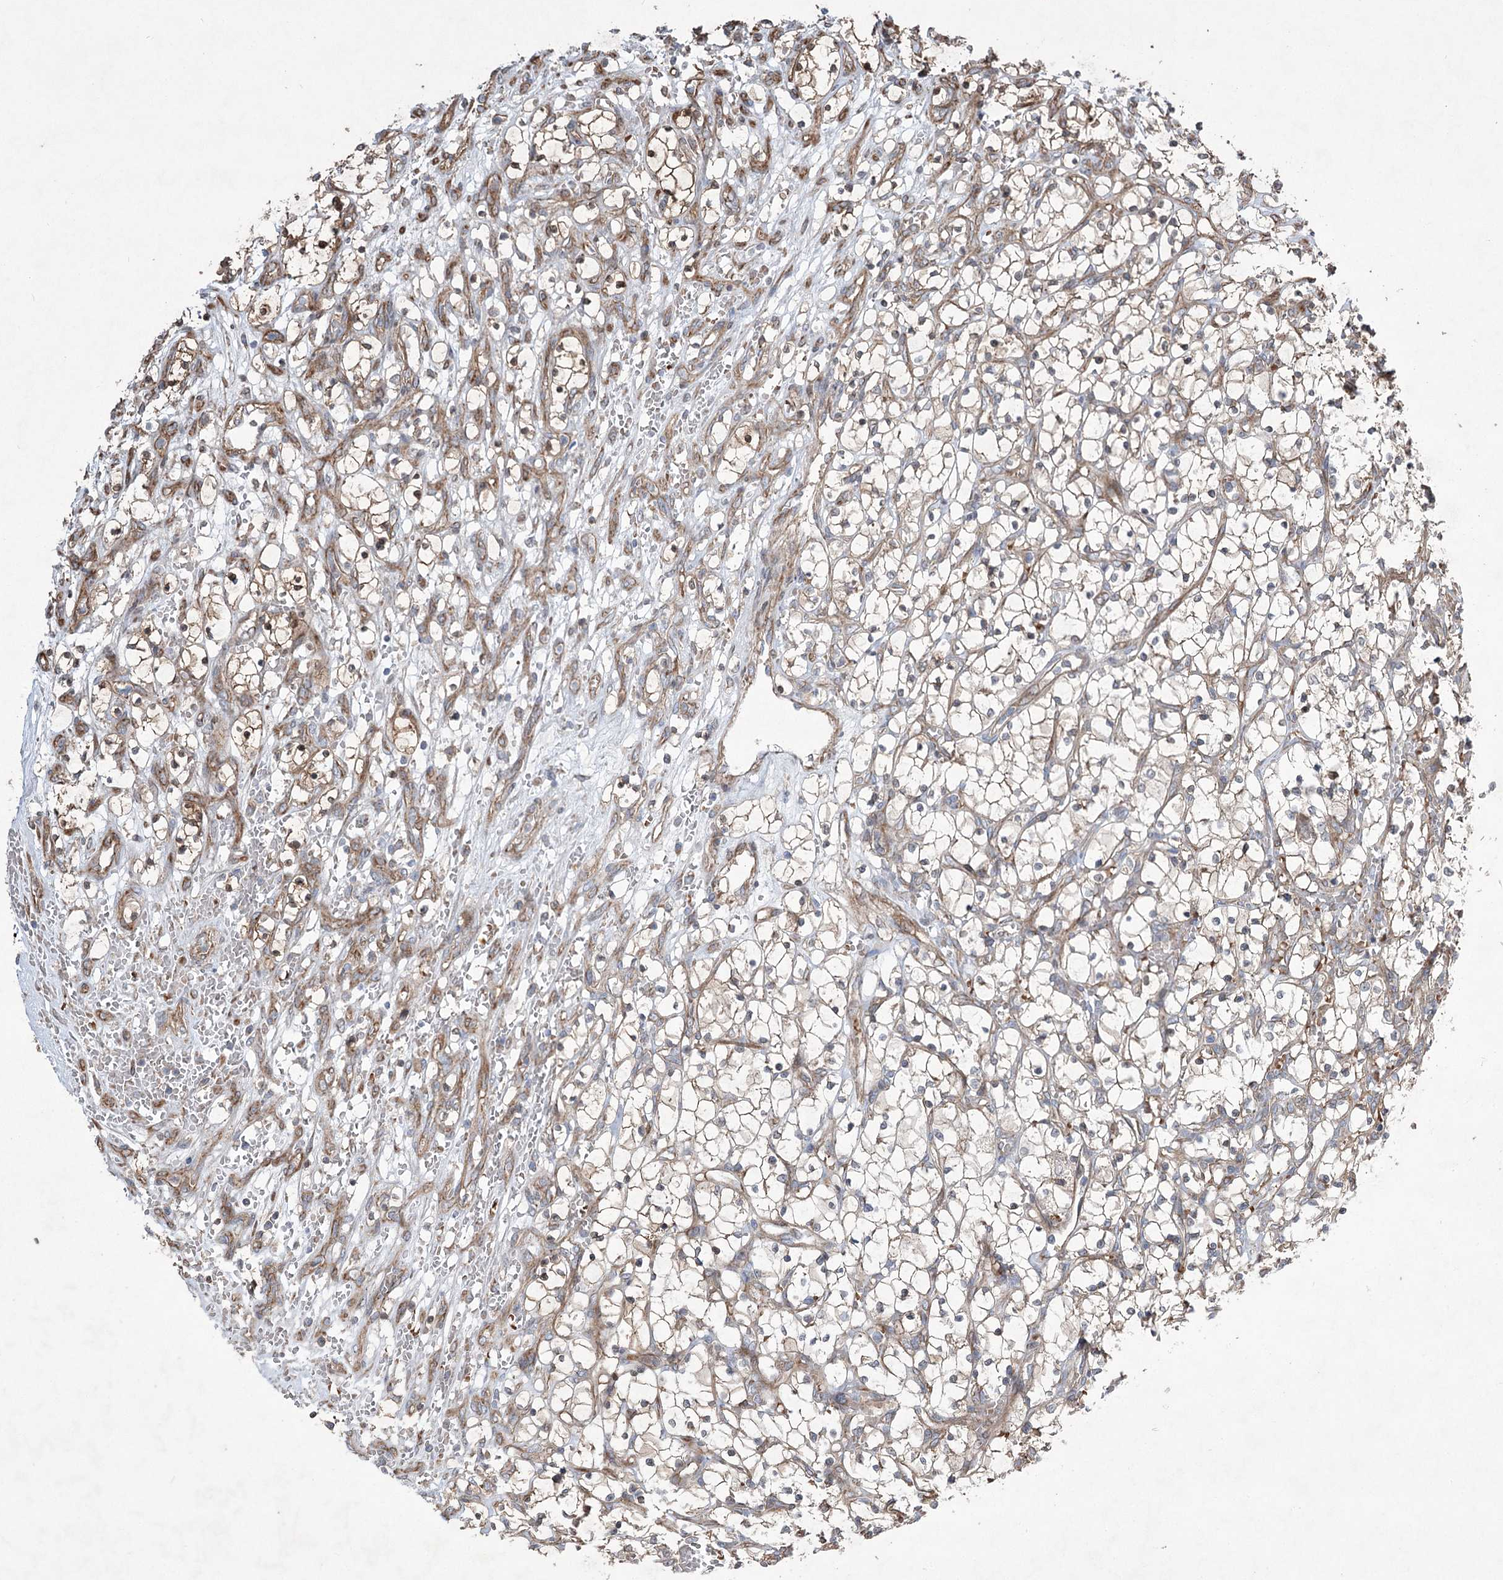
{"staining": {"intensity": "moderate", "quantity": "<25%", "location": "cytoplasmic/membranous"}, "tissue": "renal cancer", "cell_type": "Tumor cells", "image_type": "cancer", "snomed": [{"axis": "morphology", "description": "Adenocarcinoma, NOS"}, {"axis": "topography", "description": "Kidney"}], "caption": "High-magnification brightfield microscopy of renal cancer (adenocarcinoma) stained with DAB (brown) and counterstained with hematoxylin (blue). tumor cells exhibit moderate cytoplasmic/membranous positivity is identified in approximately<25% of cells.", "gene": "SERINC5", "patient": {"sex": "female", "age": 69}}